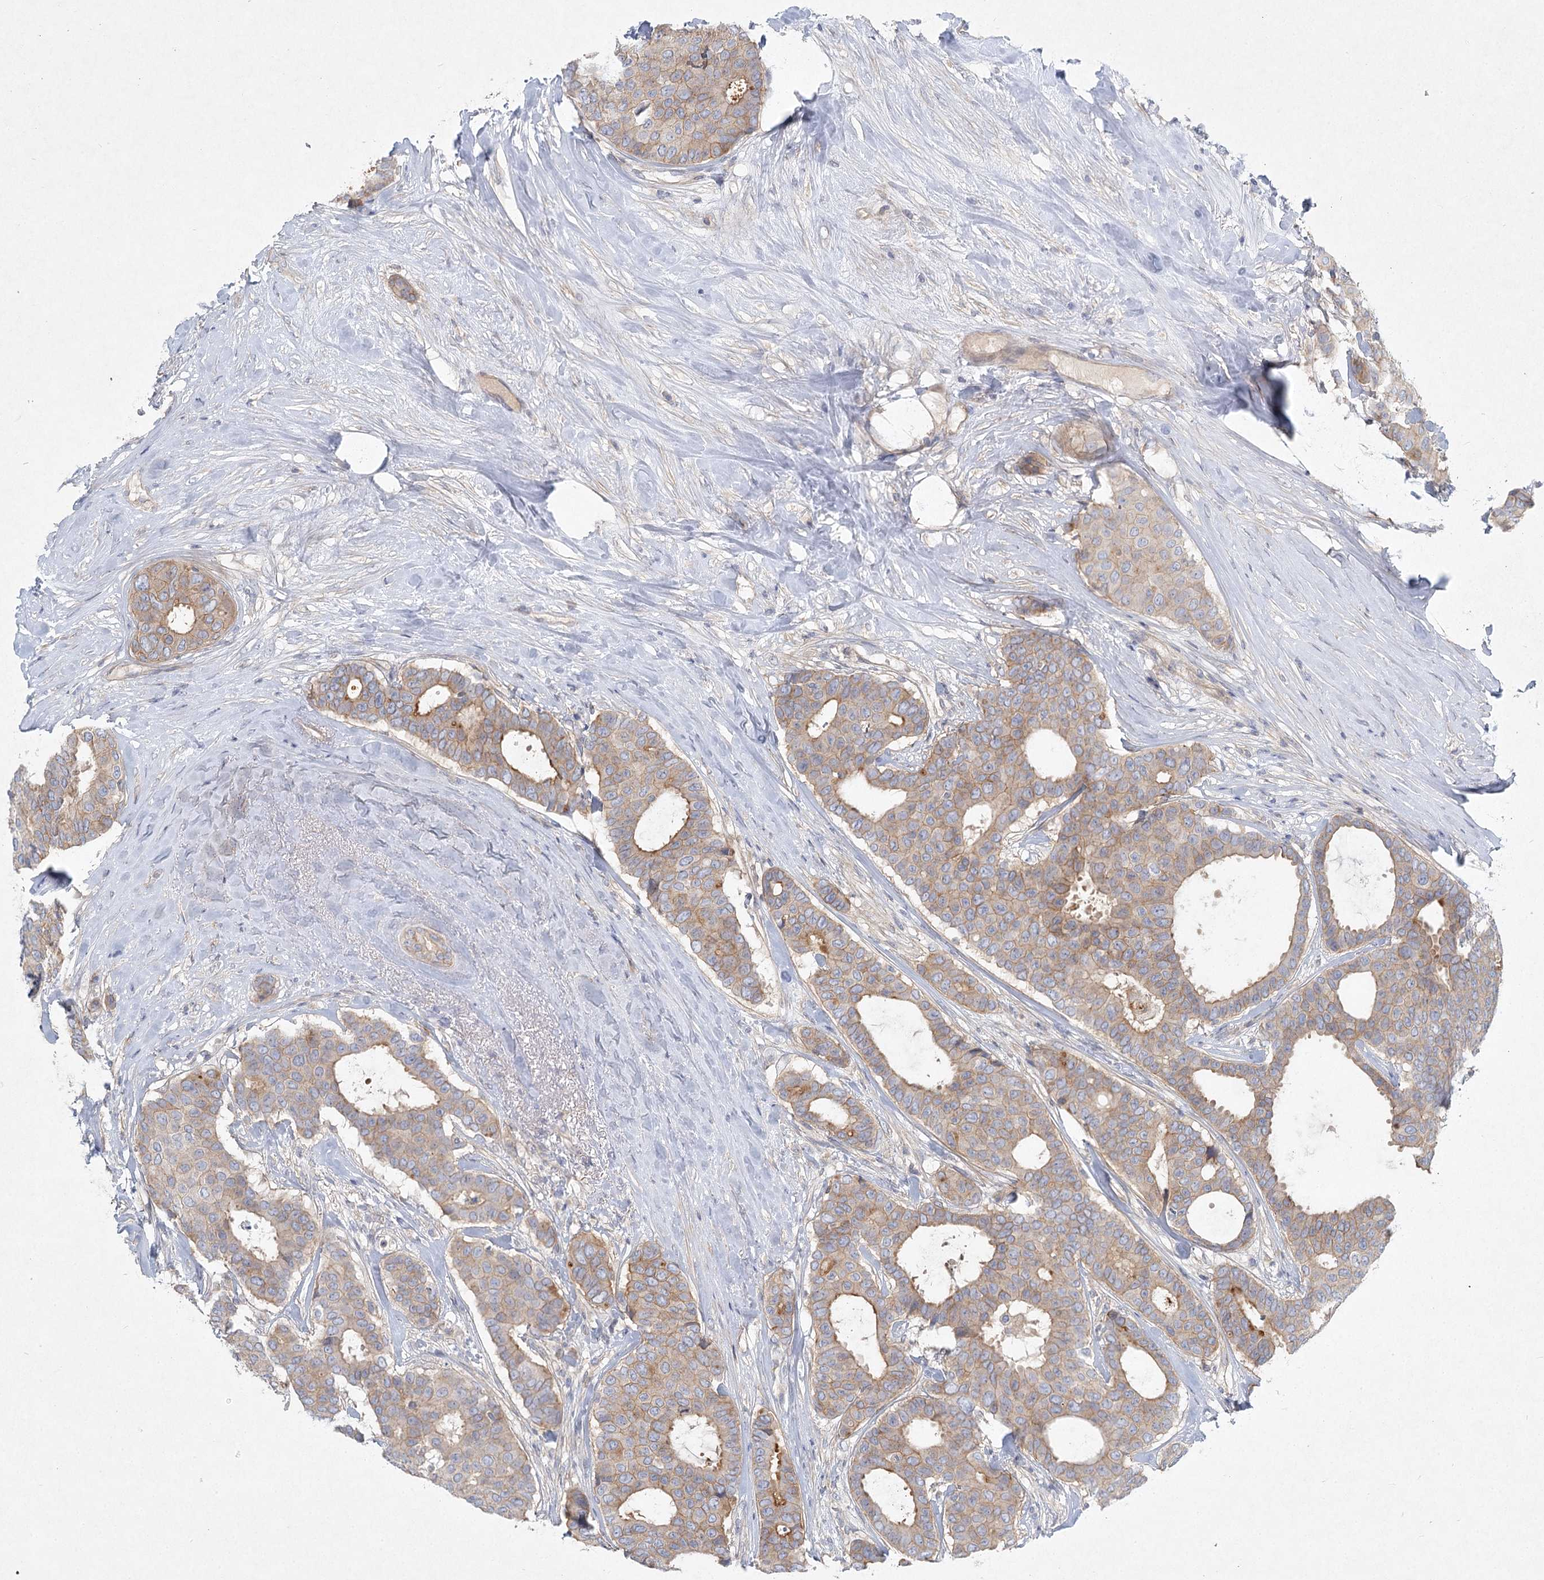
{"staining": {"intensity": "moderate", "quantity": ">75%", "location": "cytoplasmic/membranous"}, "tissue": "breast cancer", "cell_type": "Tumor cells", "image_type": "cancer", "snomed": [{"axis": "morphology", "description": "Duct carcinoma"}, {"axis": "topography", "description": "Breast"}], "caption": "Immunohistochemistry (IHC) image of breast invasive ductal carcinoma stained for a protein (brown), which reveals medium levels of moderate cytoplasmic/membranous expression in approximately >75% of tumor cells.", "gene": "DNMBP", "patient": {"sex": "female", "age": 75}}